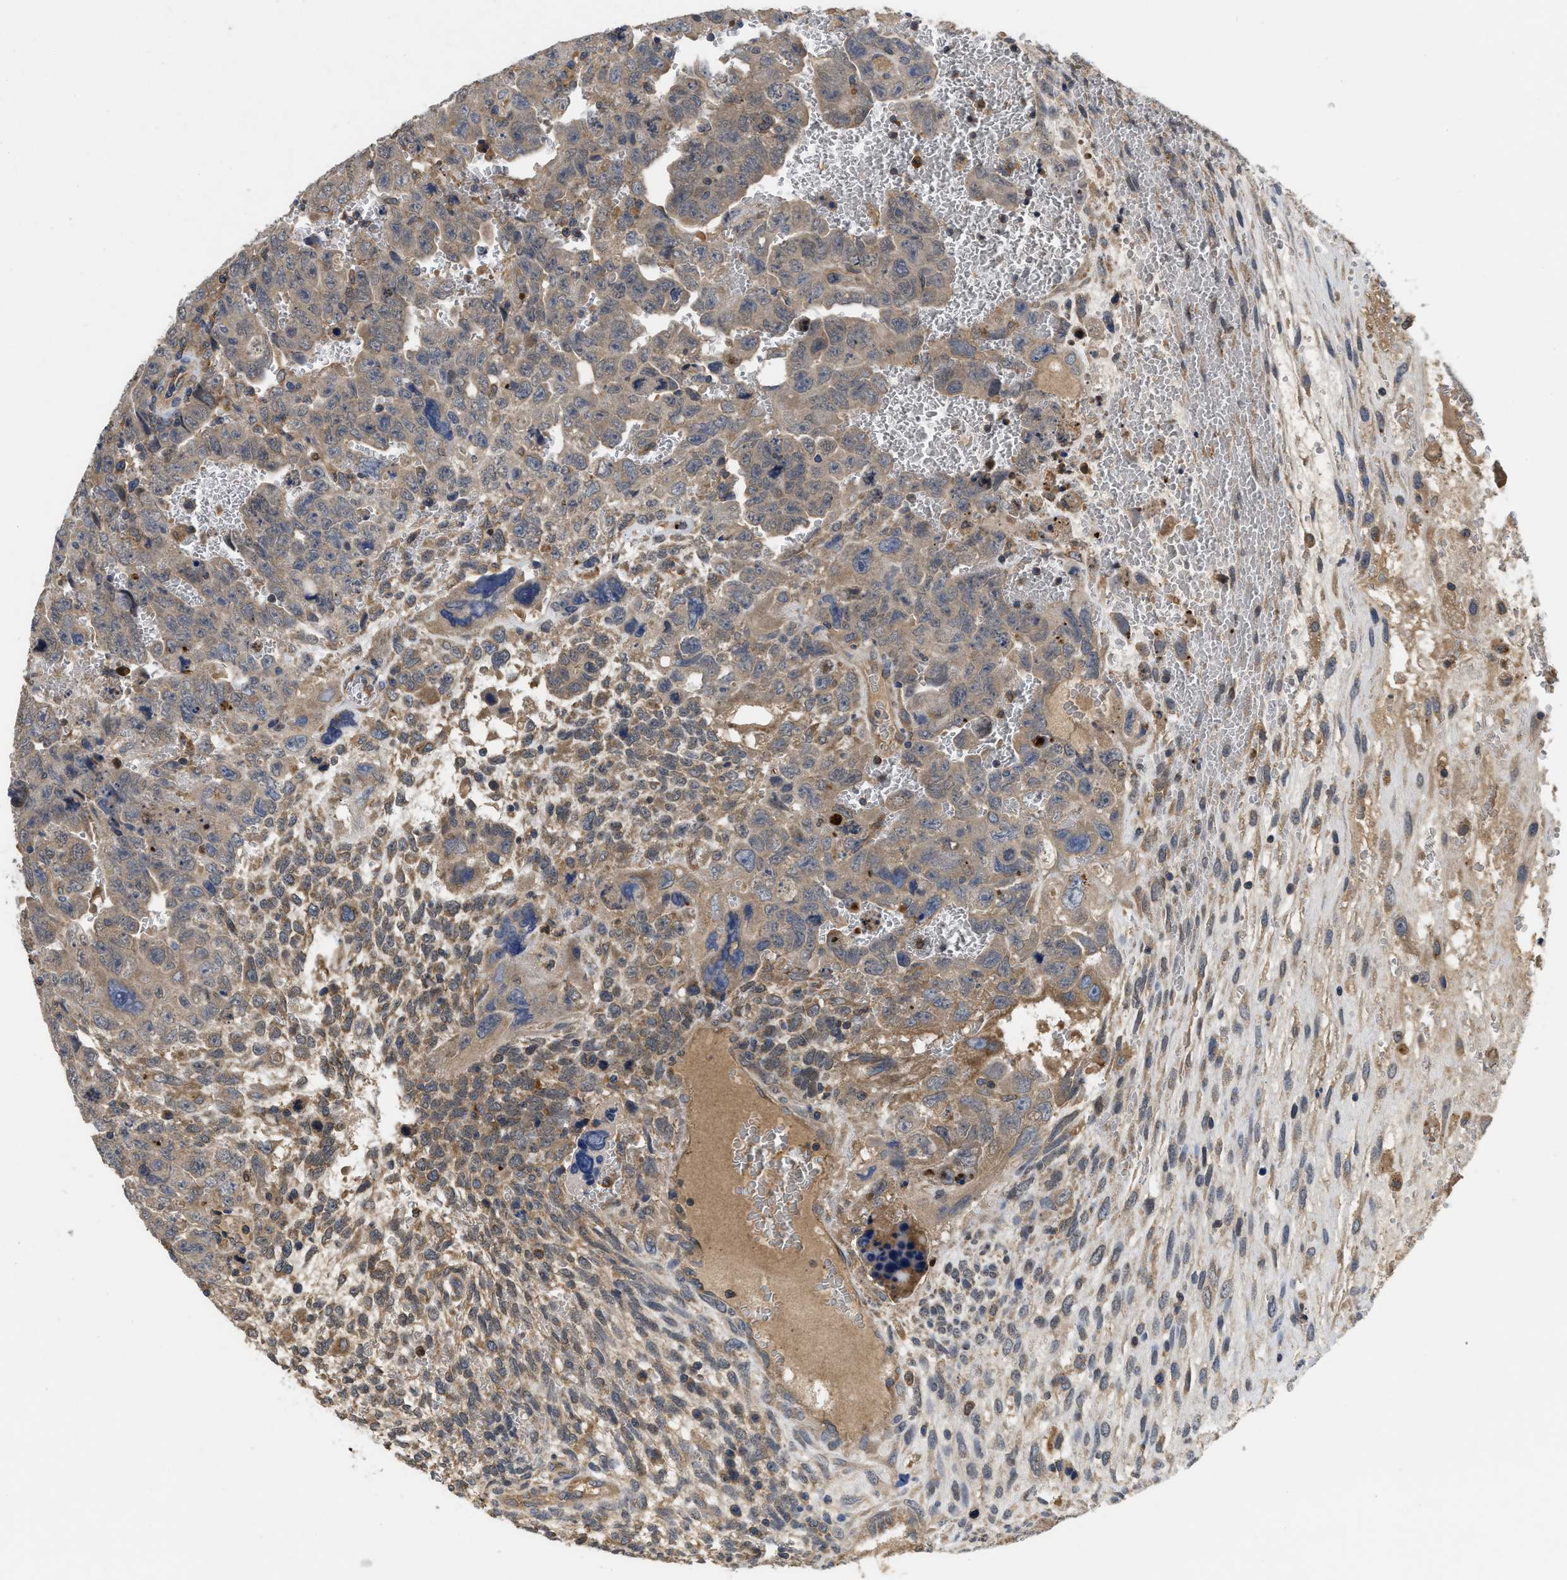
{"staining": {"intensity": "weak", "quantity": ">75%", "location": "cytoplasmic/membranous"}, "tissue": "testis cancer", "cell_type": "Tumor cells", "image_type": "cancer", "snomed": [{"axis": "morphology", "description": "Carcinoma, Embryonal, NOS"}, {"axis": "topography", "description": "Testis"}], "caption": "Immunohistochemistry (IHC) image of neoplastic tissue: human testis cancer stained using immunohistochemistry (IHC) demonstrates low levels of weak protein expression localized specifically in the cytoplasmic/membranous of tumor cells, appearing as a cytoplasmic/membranous brown color.", "gene": "RNF216", "patient": {"sex": "male", "age": 28}}